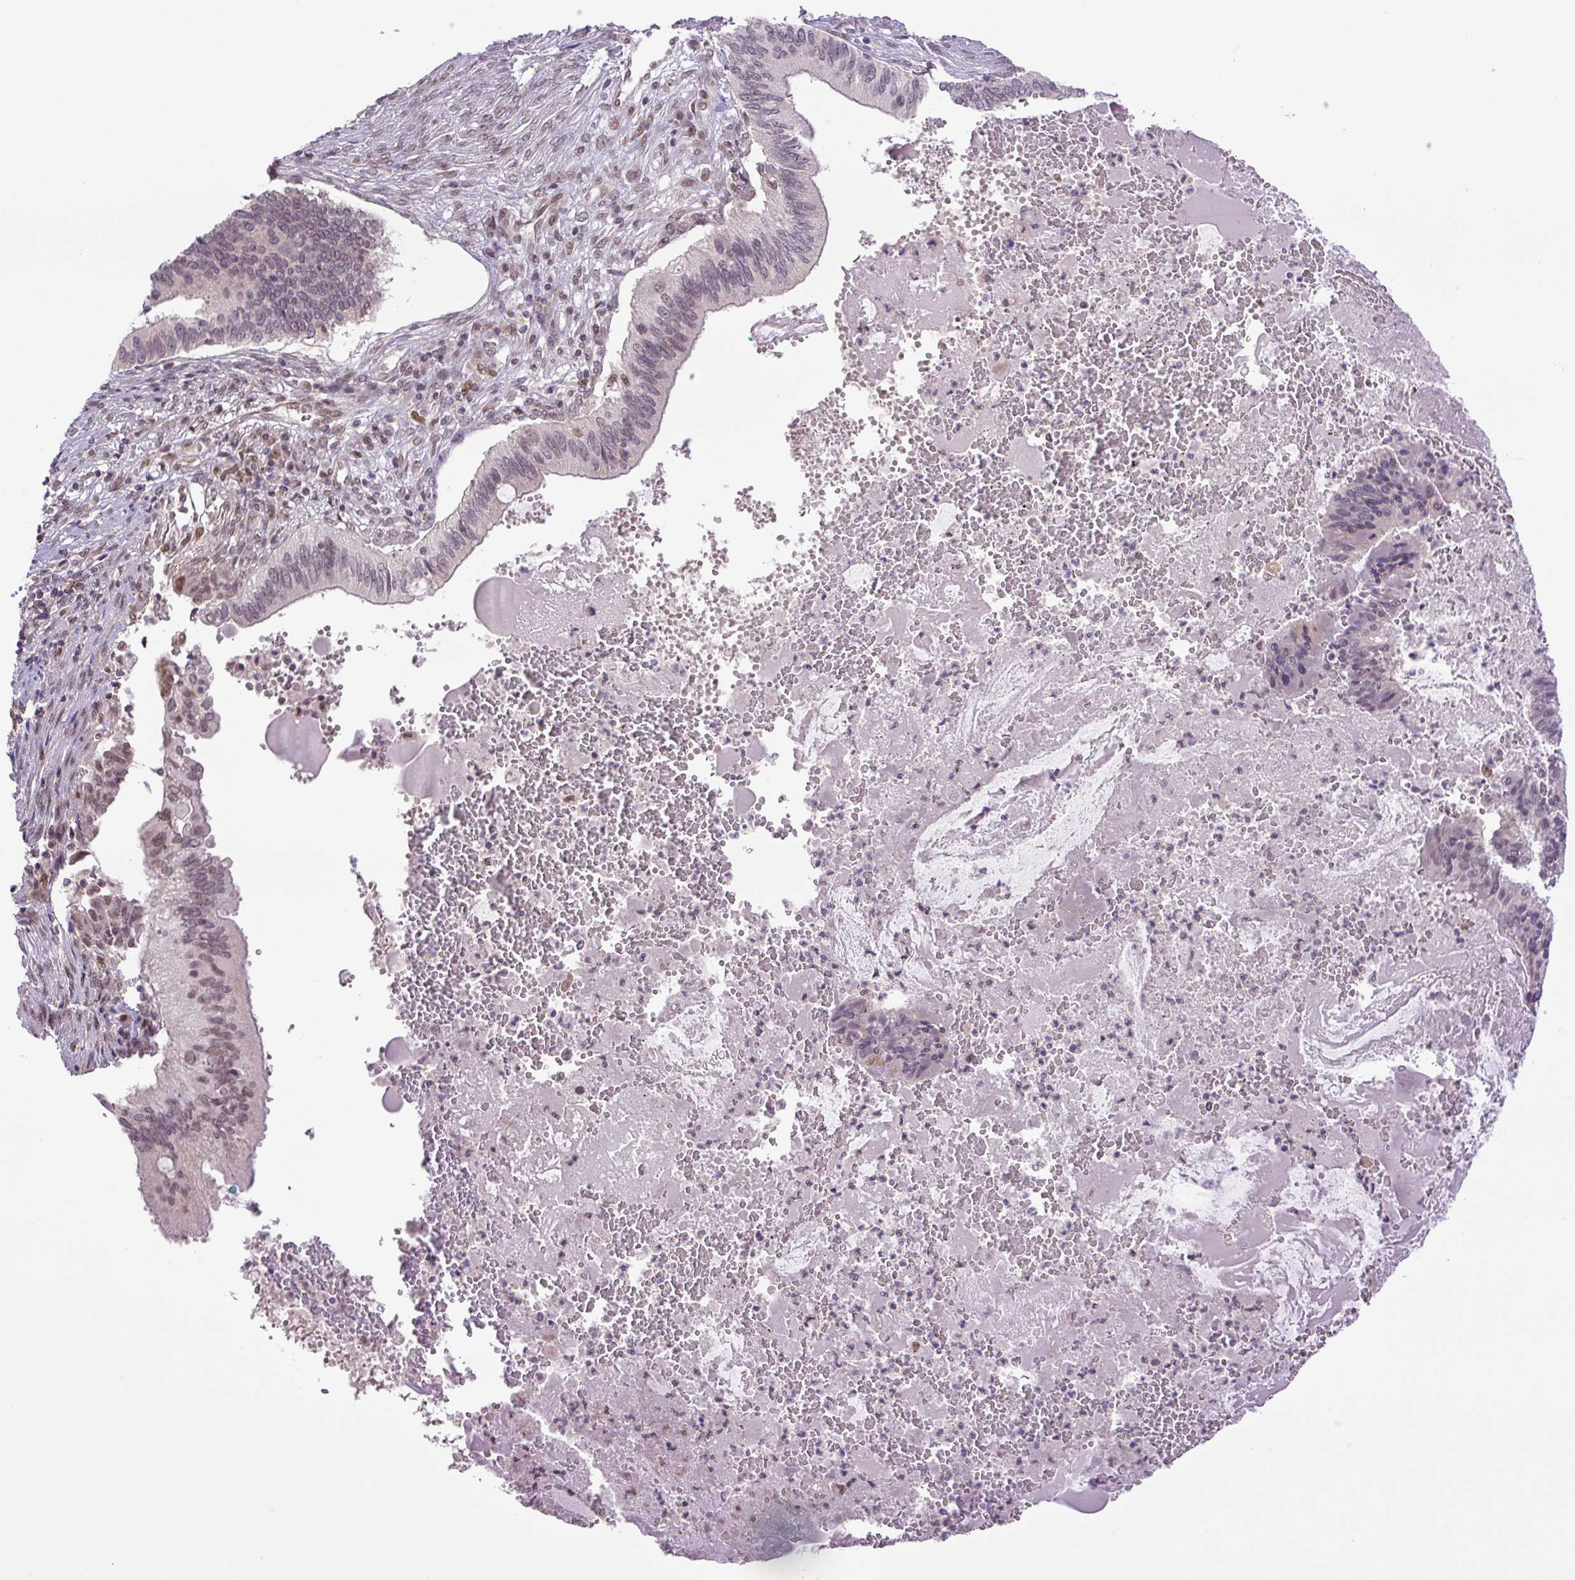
{"staining": {"intensity": "weak", "quantity": "25%-75%", "location": "nuclear"}, "tissue": "cervical cancer", "cell_type": "Tumor cells", "image_type": "cancer", "snomed": [{"axis": "morphology", "description": "Adenocarcinoma, NOS"}, {"axis": "topography", "description": "Cervix"}], "caption": "Tumor cells show low levels of weak nuclear expression in approximately 25%-75% of cells in human cervical adenocarcinoma.", "gene": "KPNA1", "patient": {"sex": "female", "age": 42}}